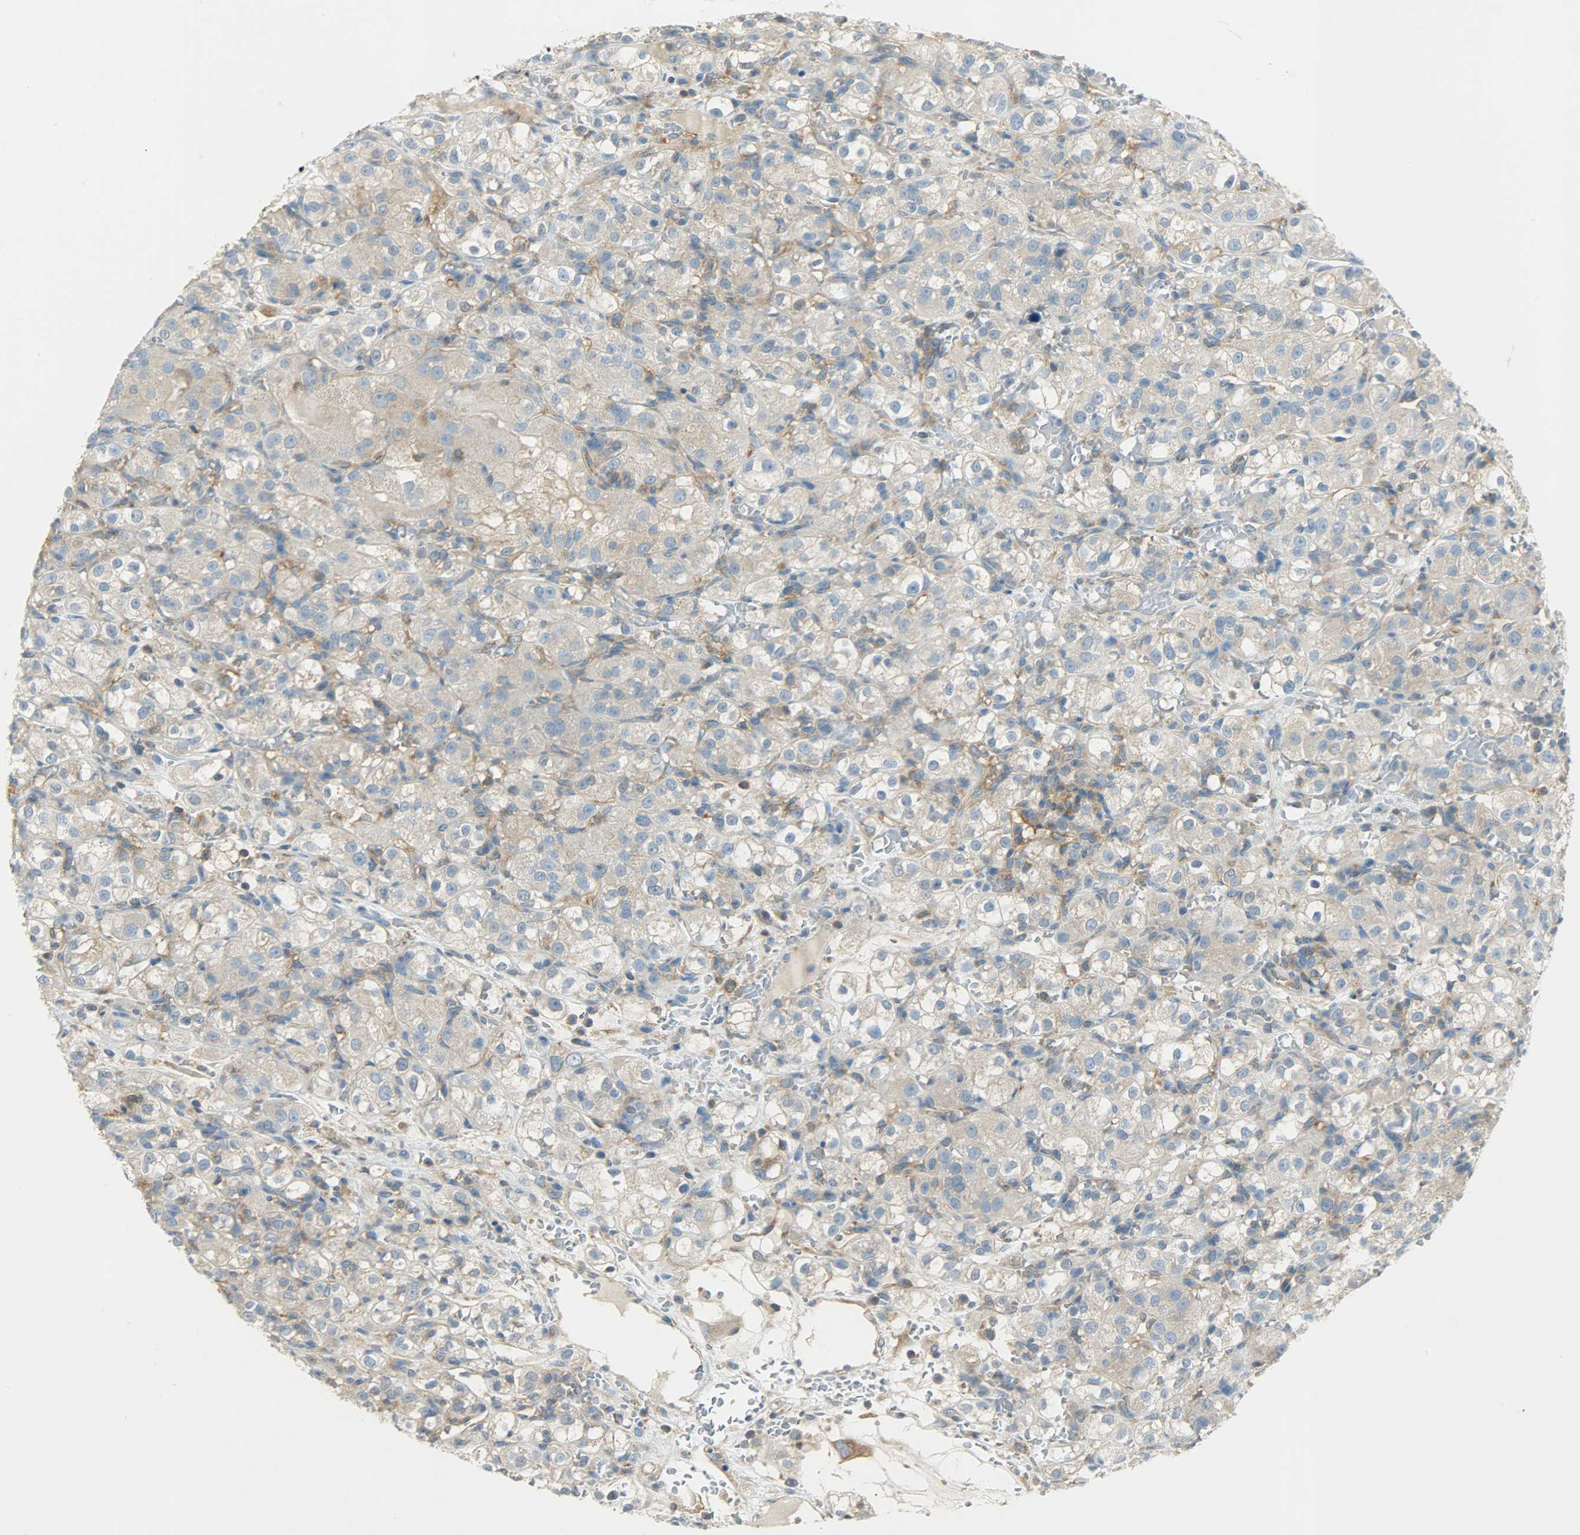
{"staining": {"intensity": "moderate", "quantity": ">75%", "location": "cytoplasmic/membranous"}, "tissue": "renal cancer", "cell_type": "Tumor cells", "image_type": "cancer", "snomed": [{"axis": "morphology", "description": "Normal tissue, NOS"}, {"axis": "morphology", "description": "Adenocarcinoma, NOS"}, {"axis": "topography", "description": "Kidney"}], "caption": "An image showing moderate cytoplasmic/membranous staining in about >75% of tumor cells in renal cancer (adenocarcinoma), as visualized by brown immunohistochemical staining.", "gene": "TSC22D2", "patient": {"sex": "male", "age": 61}}